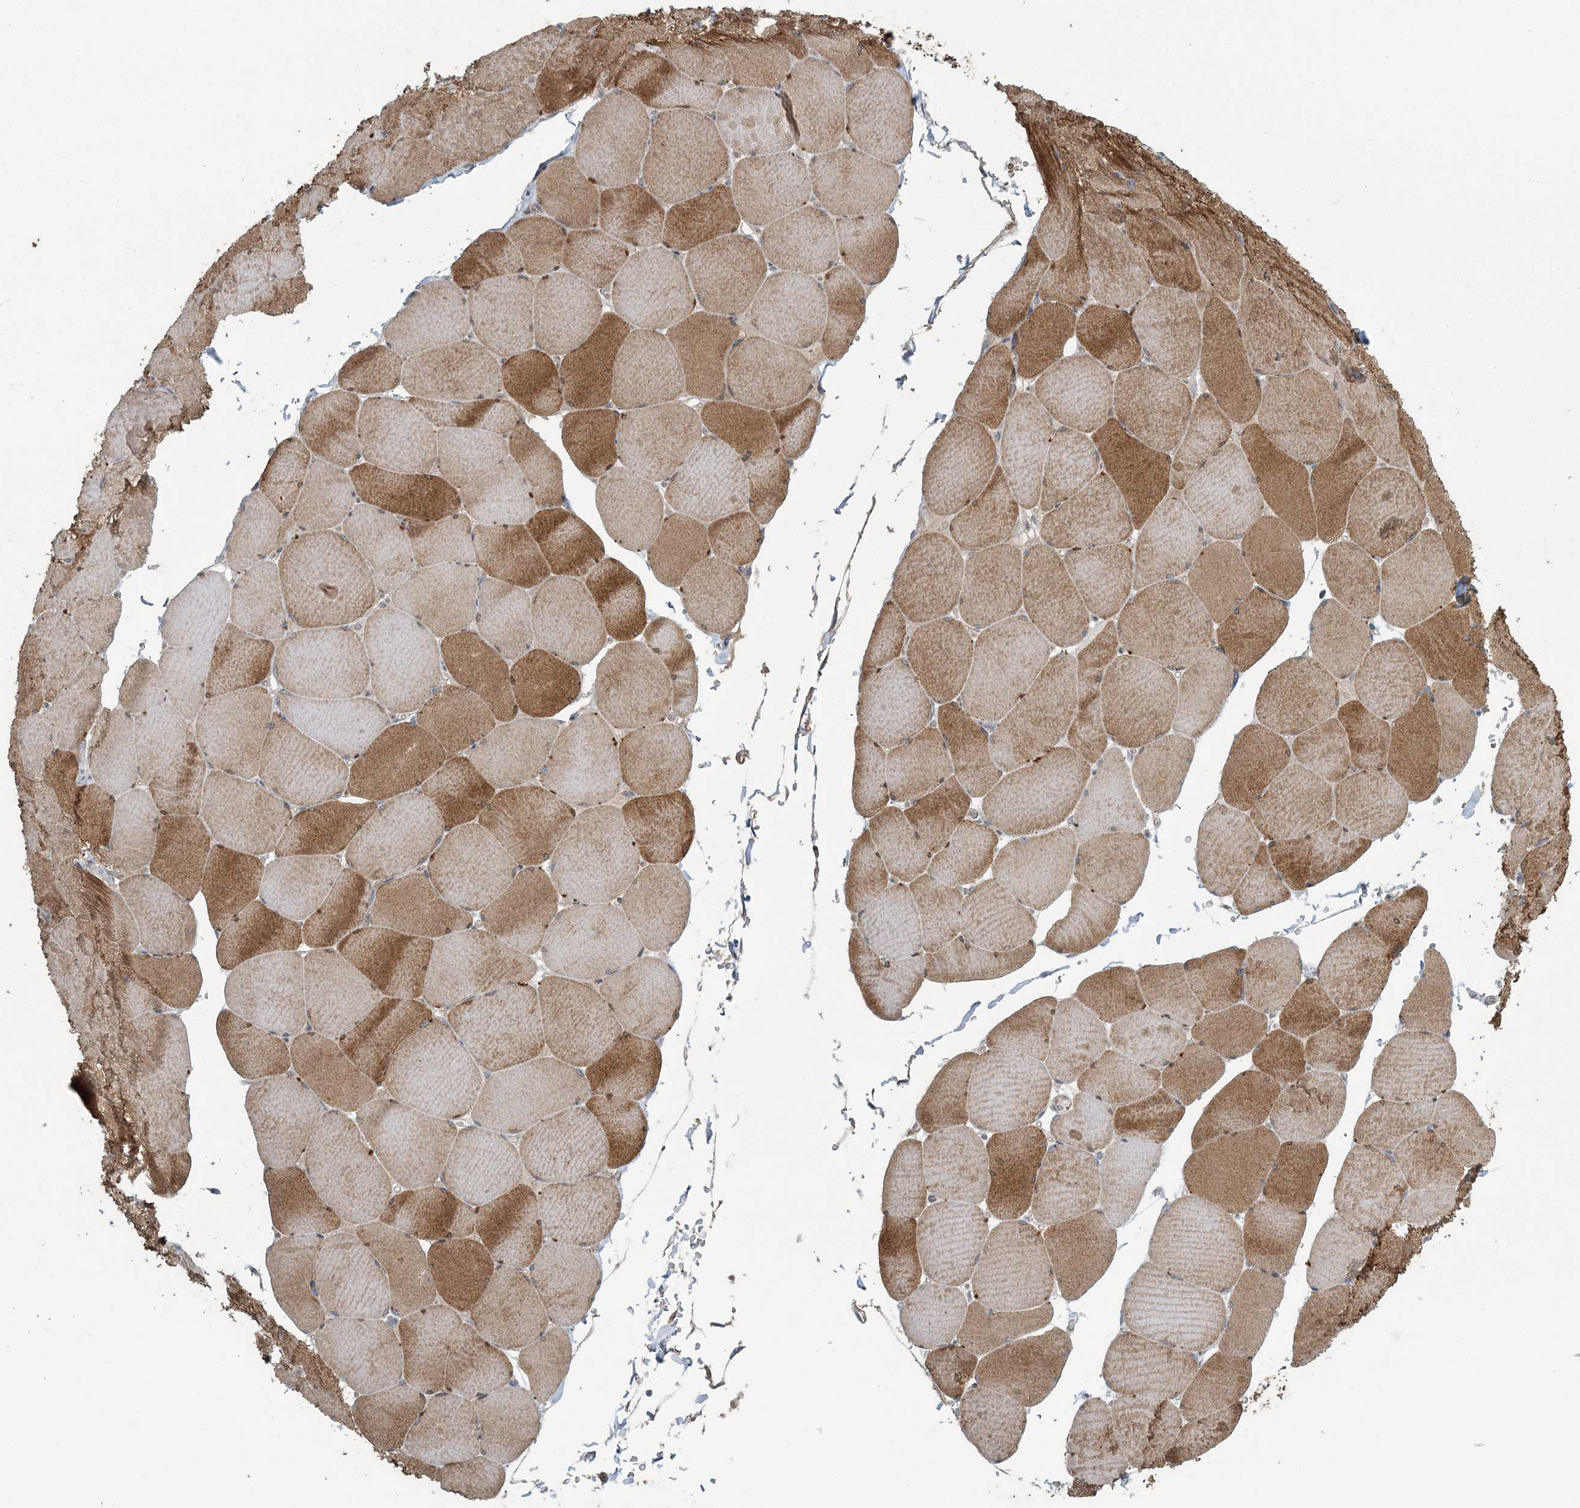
{"staining": {"intensity": "moderate", "quantity": ">75%", "location": "cytoplasmic/membranous"}, "tissue": "skeletal muscle", "cell_type": "Myocytes", "image_type": "normal", "snomed": [{"axis": "morphology", "description": "Normal tissue, NOS"}, {"axis": "topography", "description": "Skeletal muscle"}, {"axis": "topography", "description": "Head-Neck"}], "caption": "Immunohistochemistry (IHC) (DAB (3,3'-diaminobenzidine)) staining of unremarkable skeletal muscle demonstrates moderate cytoplasmic/membranous protein staining in about >75% of myocytes.", "gene": "SLC4A10", "patient": {"sex": "male", "age": 66}}